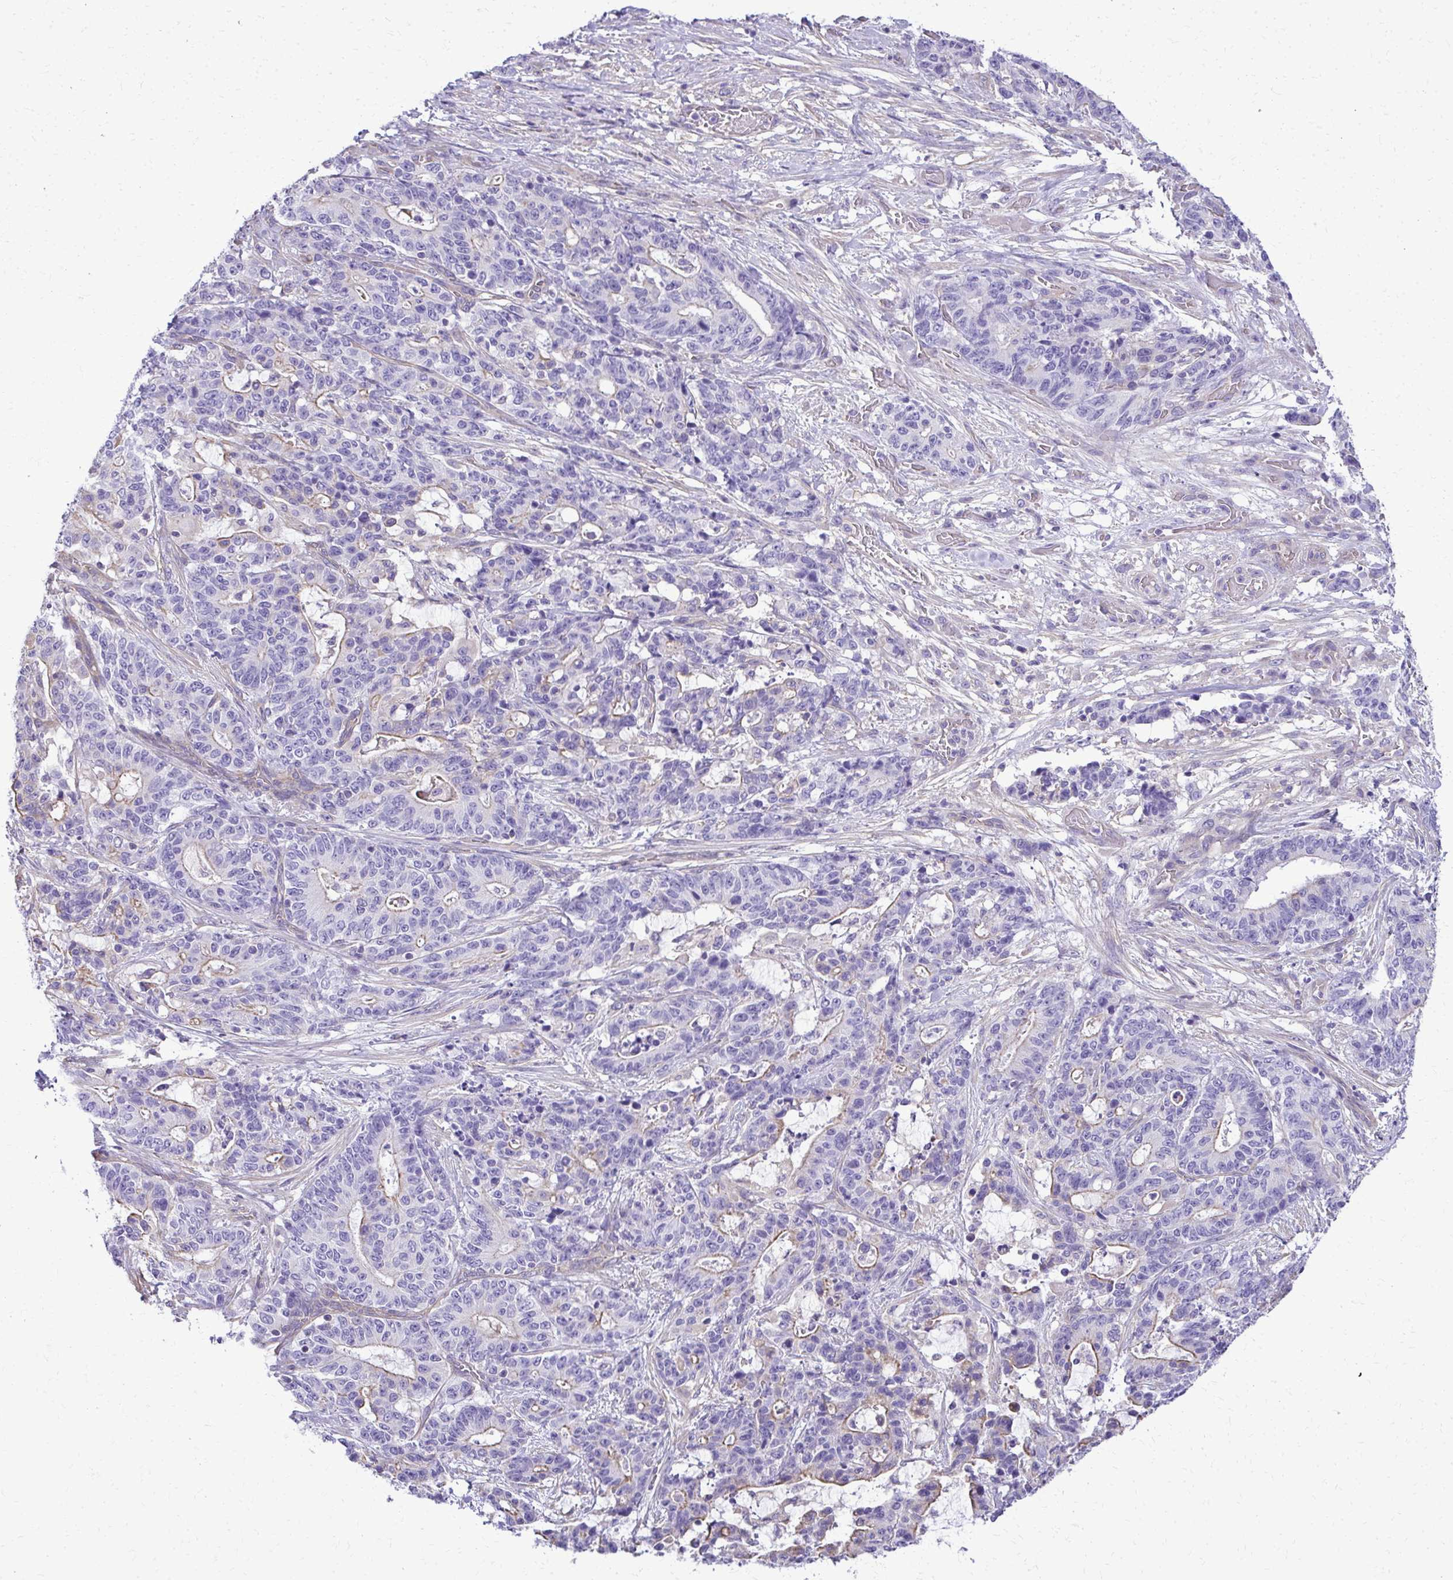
{"staining": {"intensity": "moderate", "quantity": "<25%", "location": "cytoplasmic/membranous"}, "tissue": "stomach cancer", "cell_type": "Tumor cells", "image_type": "cancer", "snomed": [{"axis": "morphology", "description": "Normal tissue, NOS"}, {"axis": "morphology", "description": "Adenocarcinoma, NOS"}, {"axis": "topography", "description": "Stomach"}], "caption": "The photomicrograph exhibits a brown stain indicating the presence of a protein in the cytoplasmic/membranous of tumor cells in stomach cancer (adenocarcinoma).", "gene": "RUNDC3B", "patient": {"sex": "female", "age": 64}}